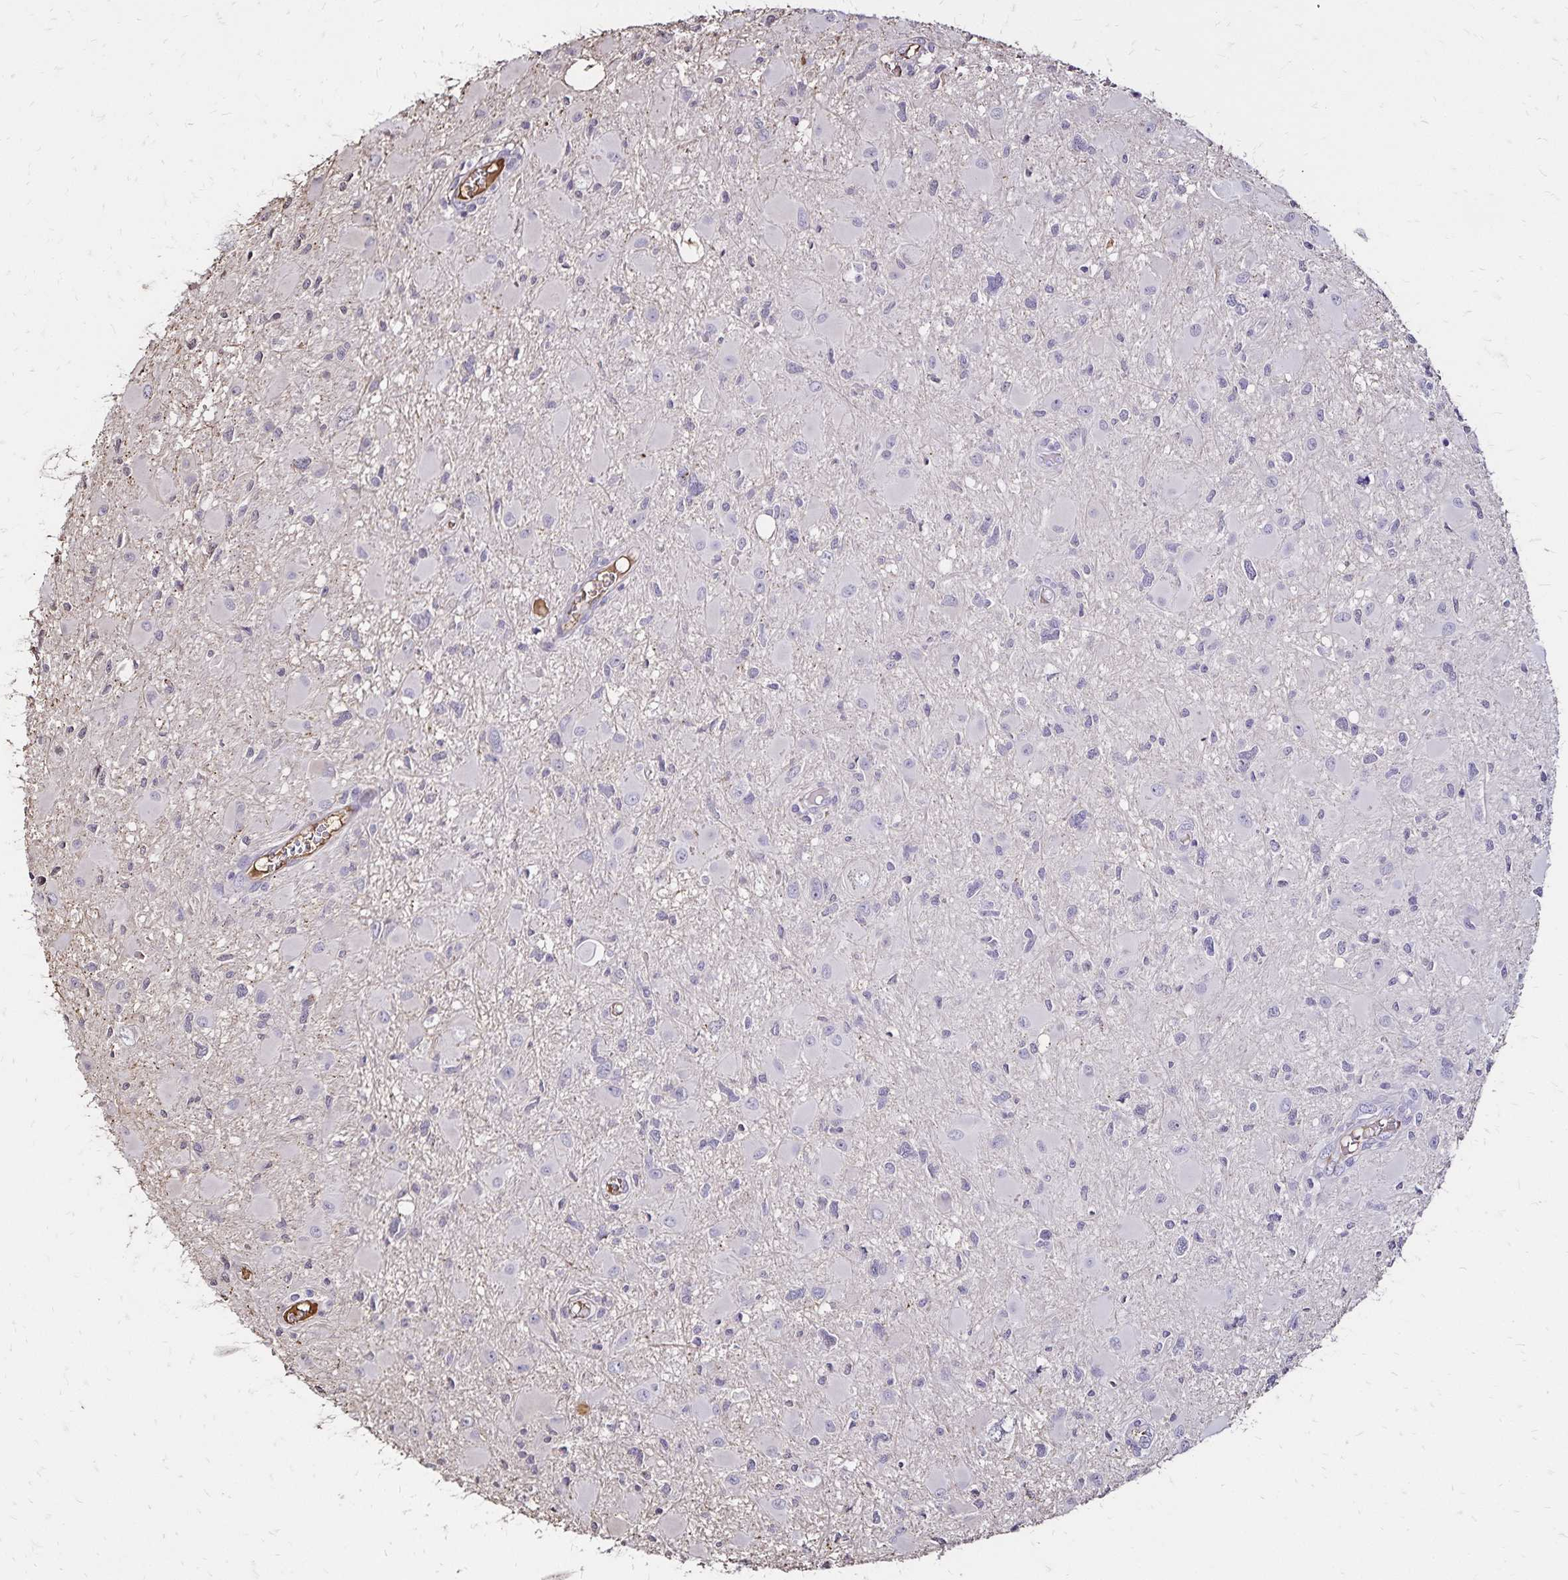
{"staining": {"intensity": "negative", "quantity": "none", "location": "none"}, "tissue": "glioma", "cell_type": "Tumor cells", "image_type": "cancer", "snomed": [{"axis": "morphology", "description": "Glioma, malignant, High grade"}, {"axis": "topography", "description": "Brain"}], "caption": "Tumor cells show no significant protein expression in high-grade glioma (malignant).", "gene": "KISS1", "patient": {"sex": "male", "age": 54}}